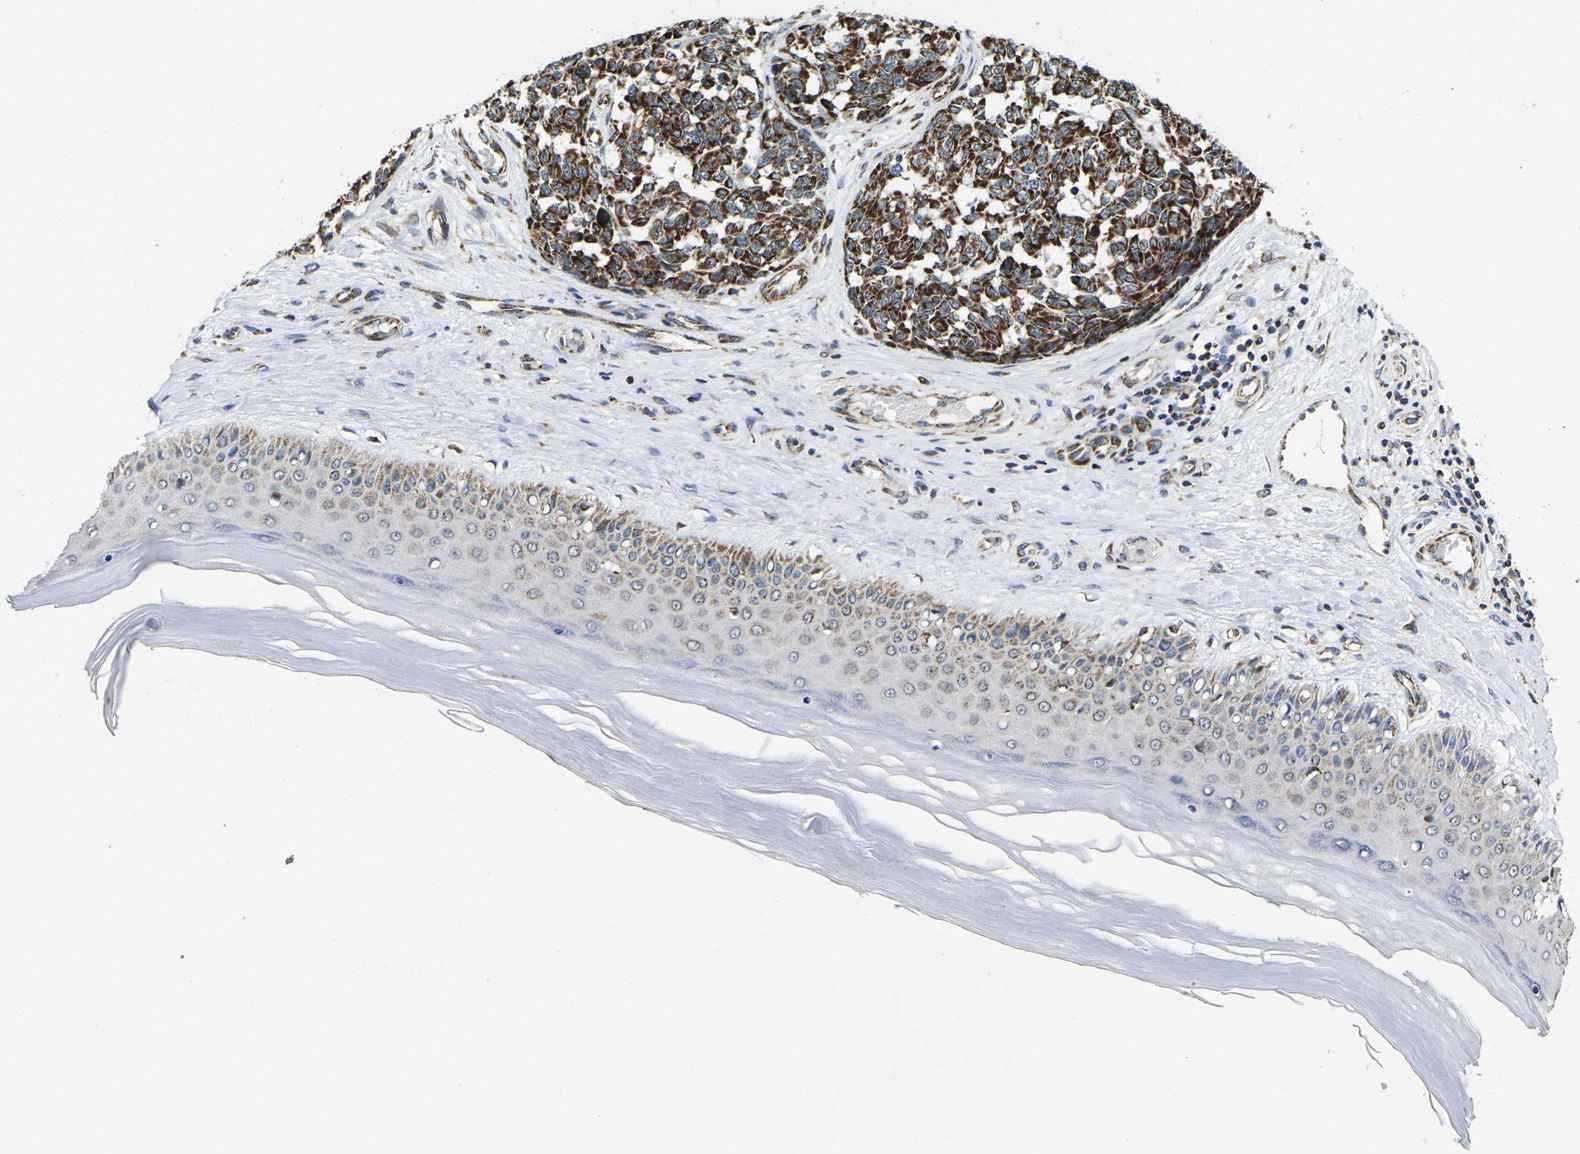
{"staining": {"intensity": "strong", "quantity": ">75%", "location": "cytoplasmic/membranous"}, "tissue": "melanoma", "cell_type": "Tumor cells", "image_type": "cancer", "snomed": [{"axis": "morphology", "description": "Malignant melanoma, NOS"}, {"axis": "topography", "description": "Skin"}], "caption": "Protein staining shows strong cytoplasmic/membranous positivity in approximately >75% of tumor cells in malignant melanoma.", "gene": "P2RY11", "patient": {"sex": "female", "age": 64}}